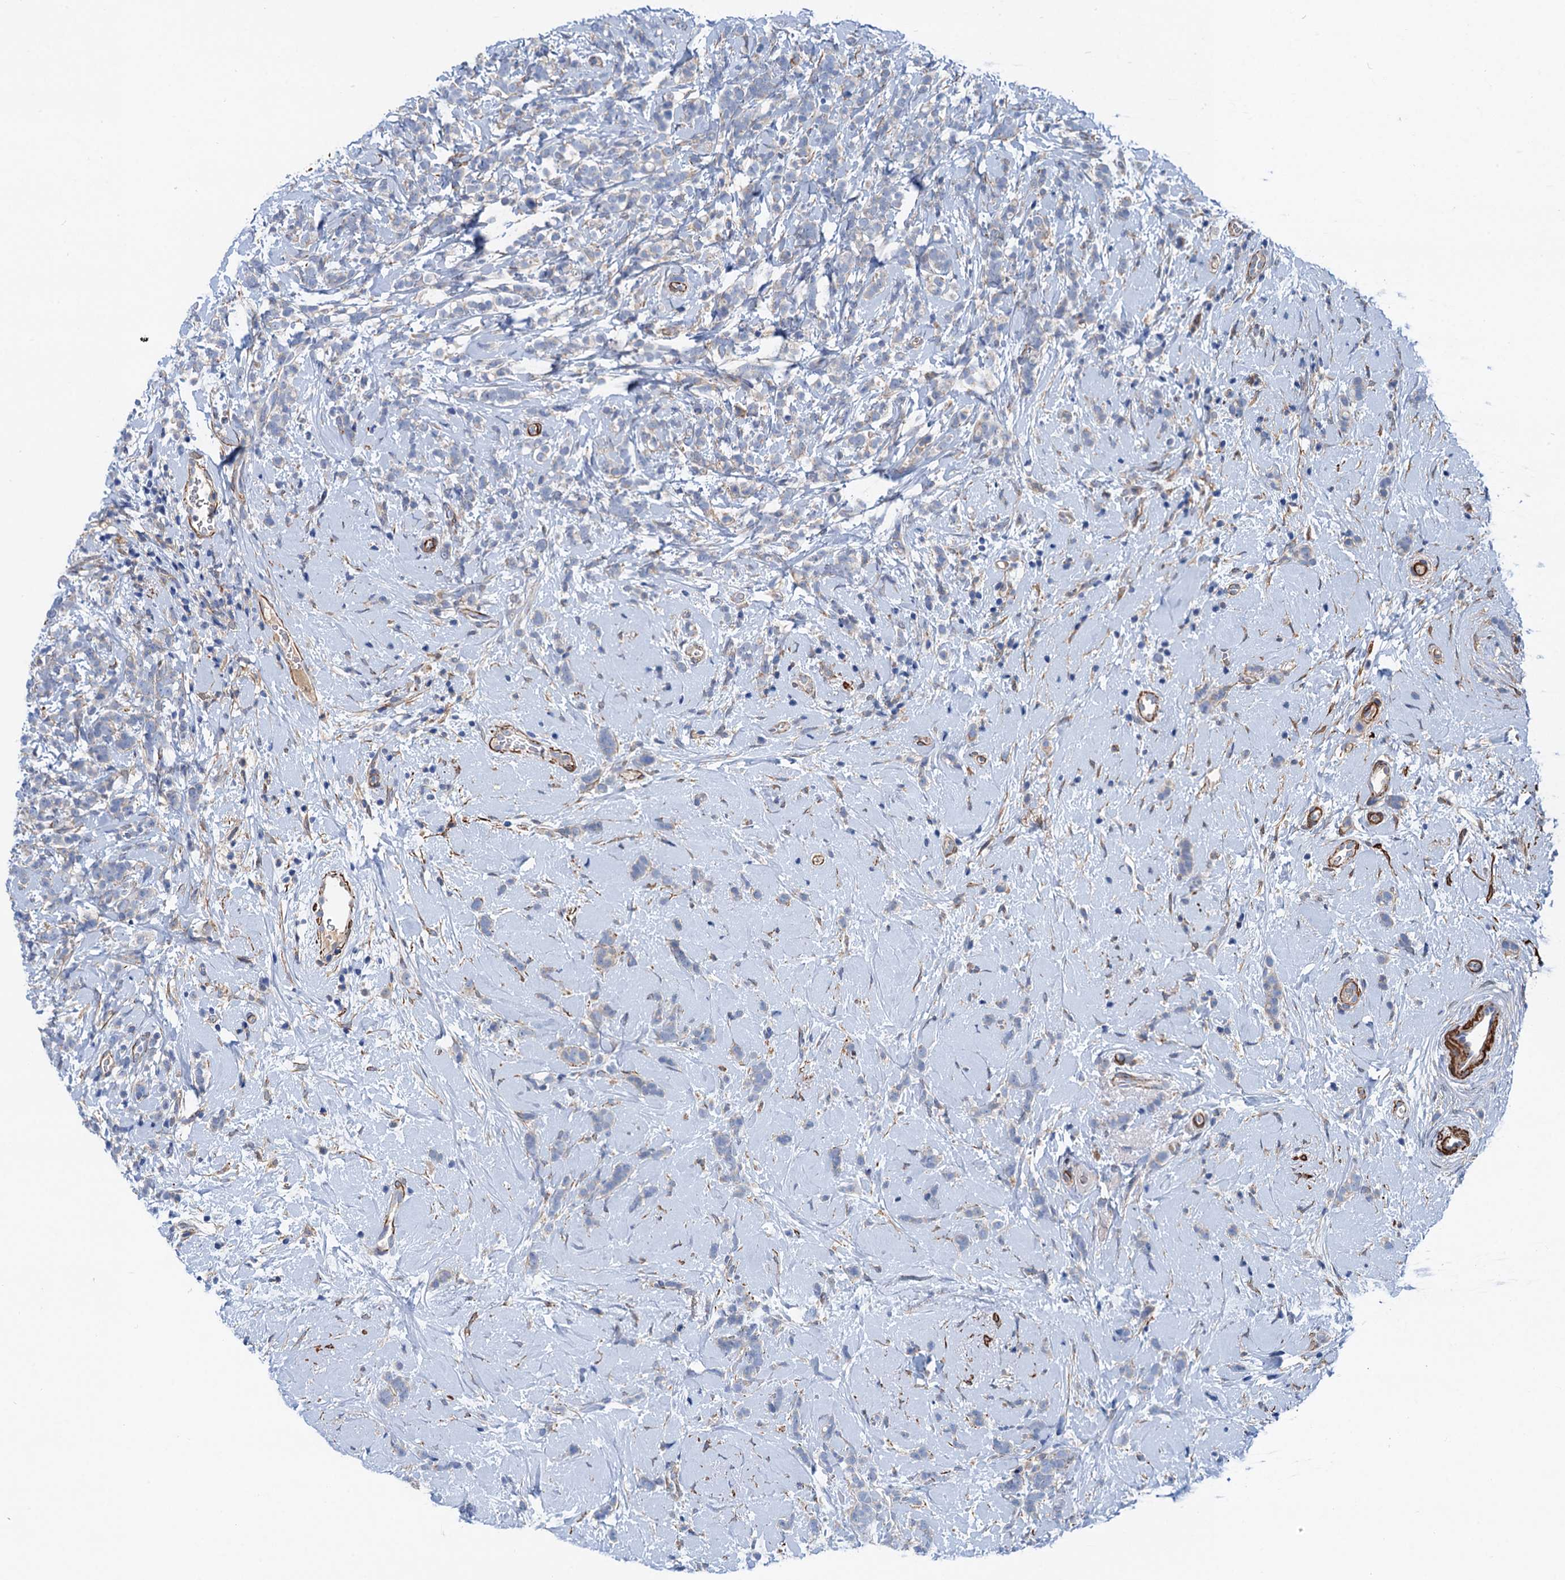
{"staining": {"intensity": "weak", "quantity": "<25%", "location": "cytoplasmic/membranous"}, "tissue": "breast cancer", "cell_type": "Tumor cells", "image_type": "cancer", "snomed": [{"axis": "morphology", "description": "Lobular carcinoma"}, {"axis": "topography", "description": "Breast"}], "caption": "Histopathology image shows no significant protein staining in tumor cells of breast lobular carcinoma.", "gene": "CSTPP1", "patient": {"sex": "female", "age": 58}}